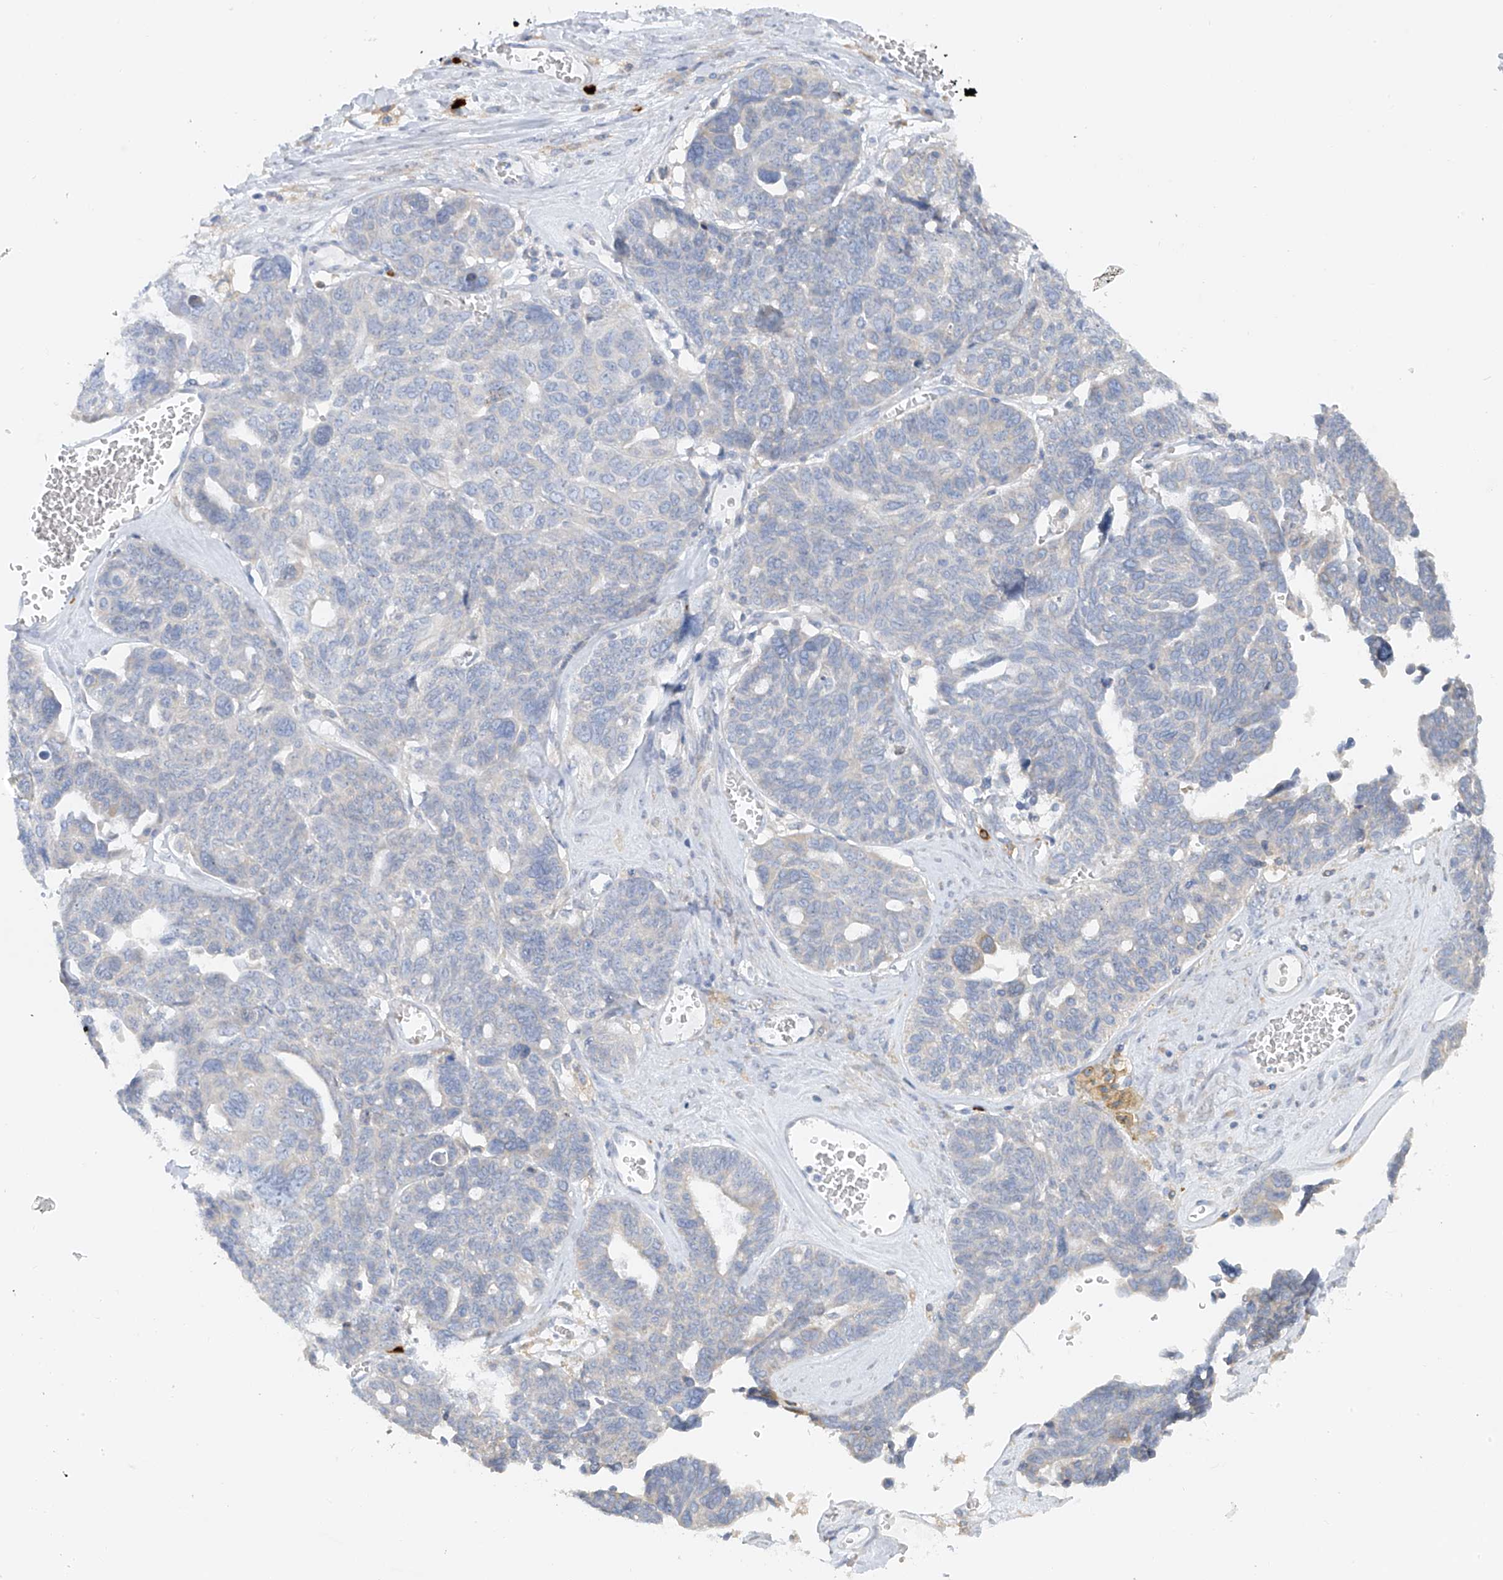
{"staining": {"intensity": "negative", "quantity": "none", "location": "none"}, "tissue": "ovarian cancer", "cell_type": "Tumor cells", "image_type": "cancer", "snomed": [{"axis": "morphology", "description": "Cystadenocarcinoma, serous, NOS"}, {"axis": "topography", "description": "Ovary"}], "caption": "High power microscopy photomicrograph of an immunohistochemistry (IHC) photomicrograph of ovarian serous cystadenocarcinoma, revealing no significant staining in tumor cells.", "gene": "POMGNT2", "patient": {"sex": "female", "age": 79}}